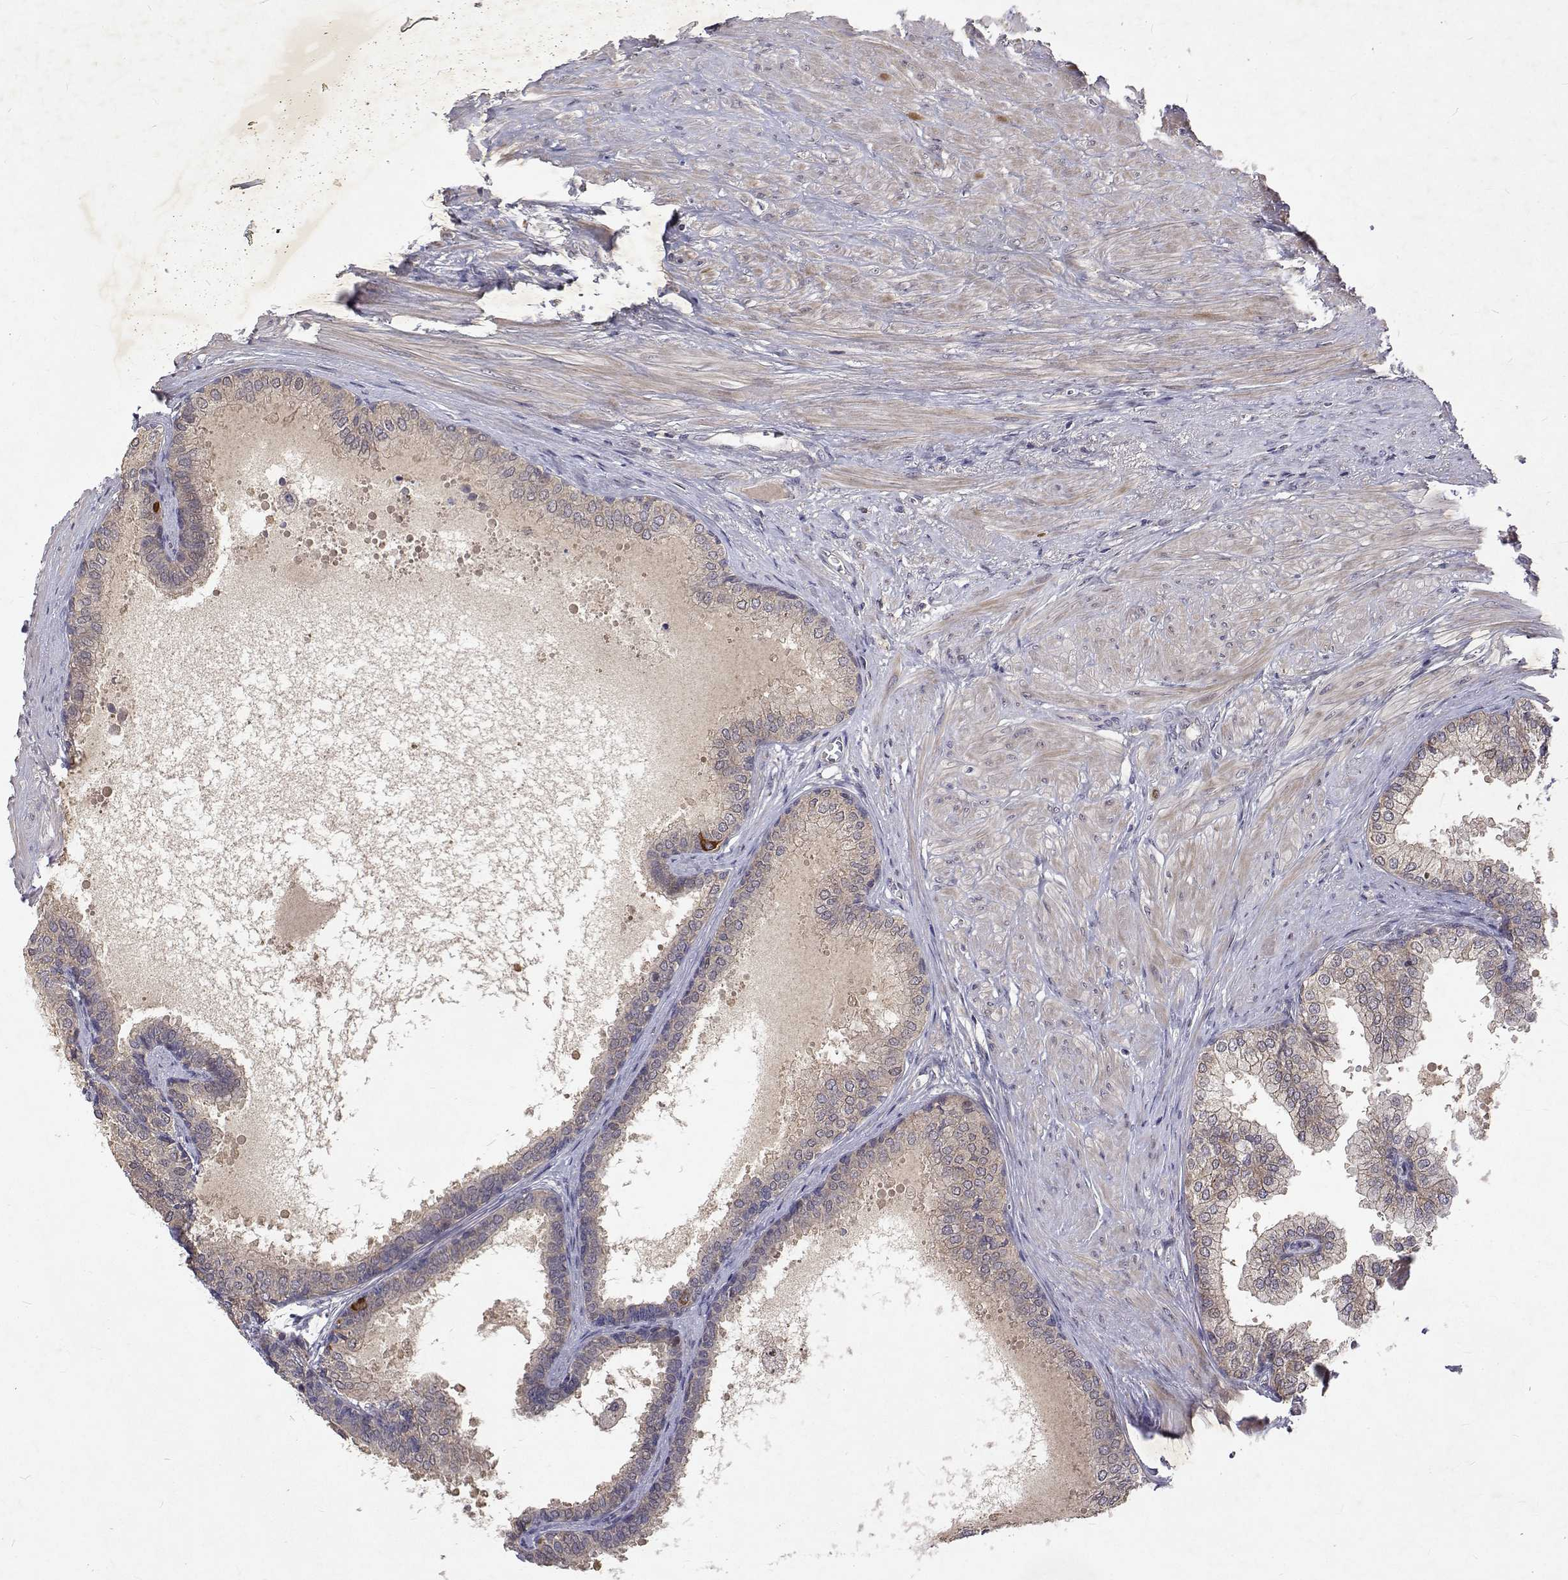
{"staining": {"intensity": "negative", "quantity": "none", "location": "none"}, "tissue": "prostate", "cell_type": "Glandular cells", "image_type": "normal", "snomed": [{"axis": "morphology", "description": "Normal tissue, NOS"}, {"axis": "topography", "description": "Prostate"}, {"axis": "topography", "description": "Peripheral nerve tissue"}], "caption": "High magnification brightfield microscopy of benign prostate stained with DAB (brown) and counterstained with hematoxylin (blue): glandular cells show no significant expression. (DAB (3,3'-diaminobenzidine) immunohistochemistry with hematoxylin counter stain).", "gene": "ALKBH8", "patient": {"sex": "male", "age": 55}}